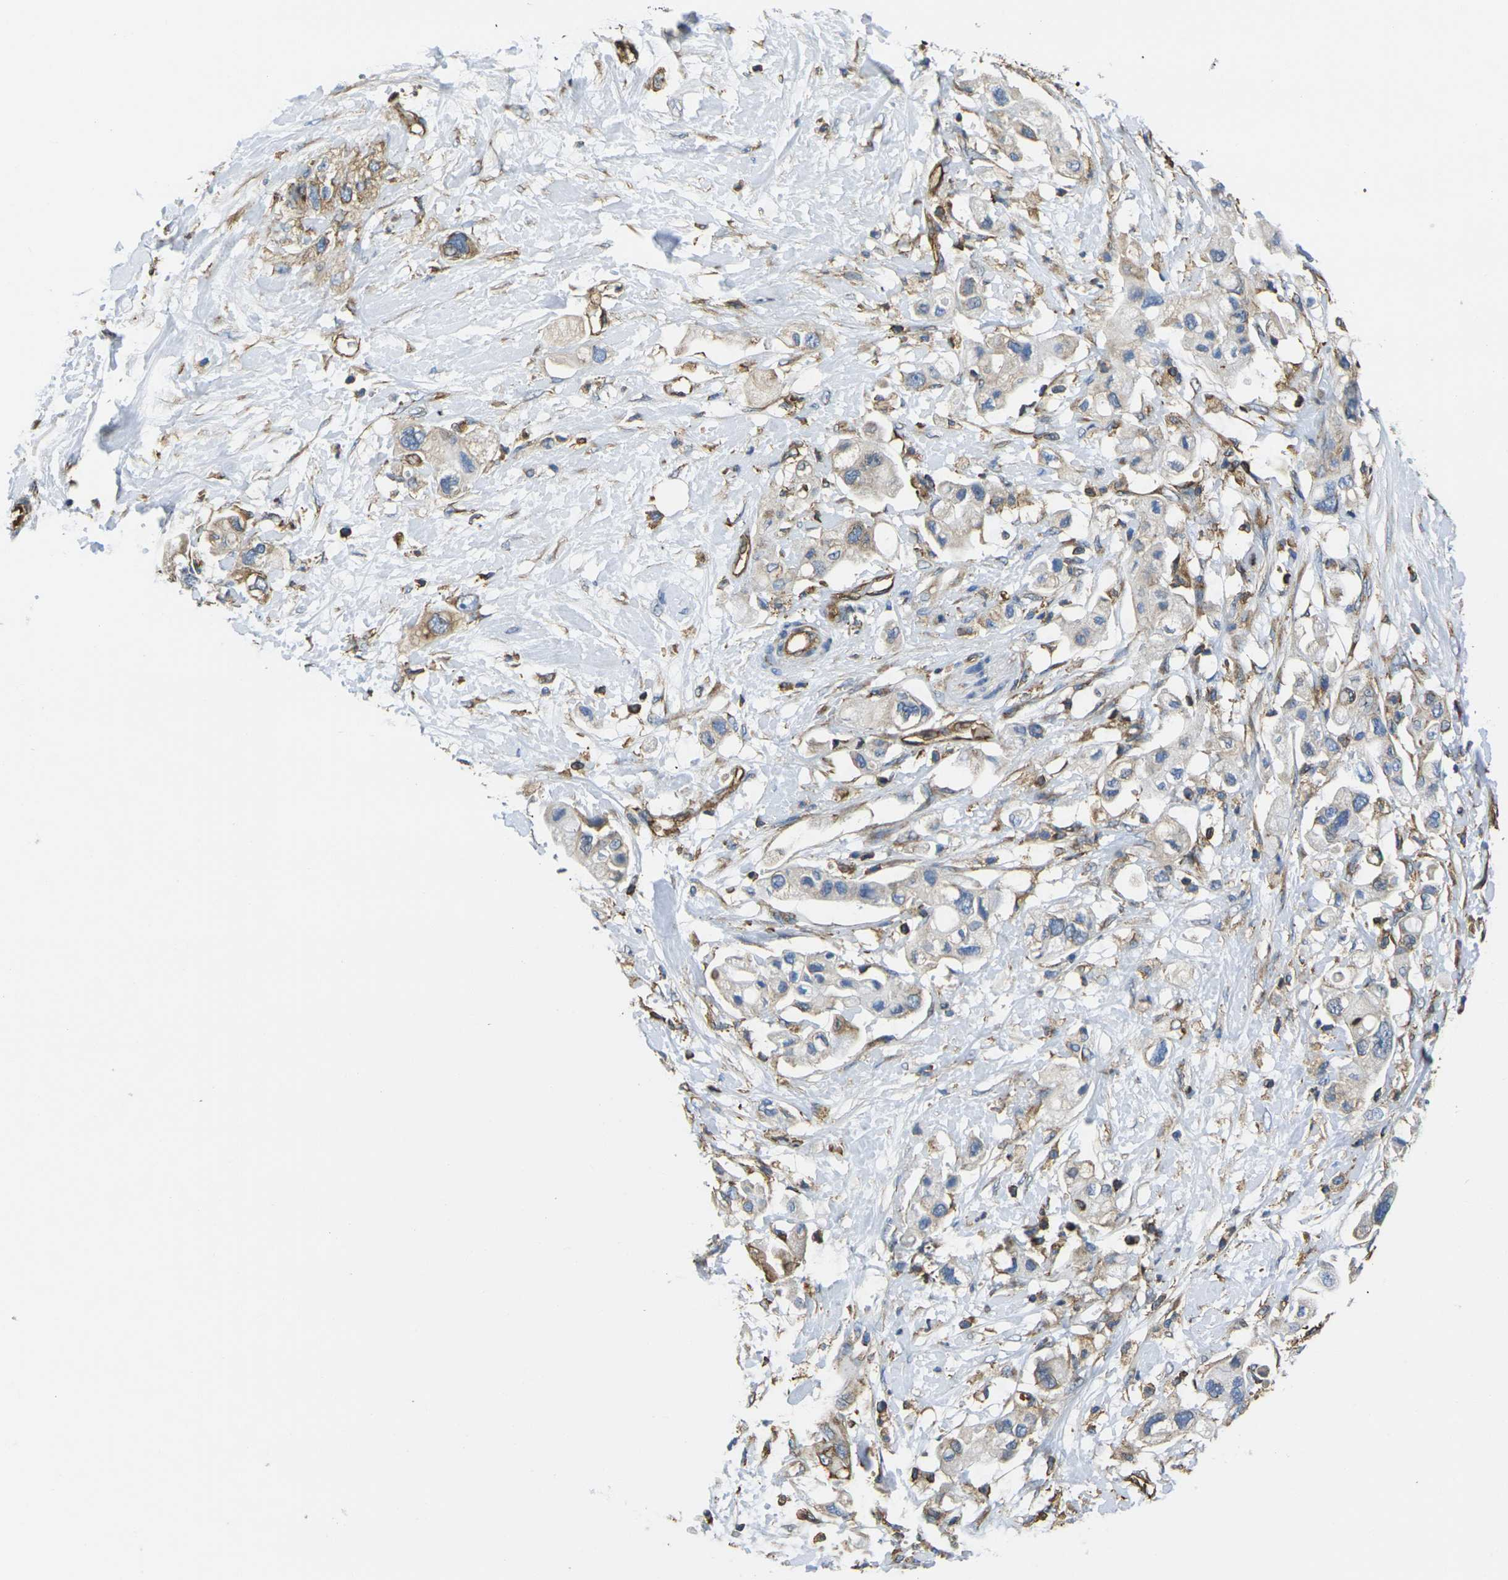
{"staining": {"intensity": "weak", "quantity": "<25%", "location": "cytoplasmic/membranous"}, "tissue": "pancreatic cancer", "cell_type": "Tumor cells", "image_type": "cancer", "snomed": [{"axis": "morphology", "description": "Adenocarcinoma, NOS"}, {"axis": "topography", "description": "Pancreas"}], "caption": "Human pancreatic cancer stained for a protein using immunohistochemistry demonstrates no staining in tumor cells.", "gene": "FAM110D", "patient": {"sex": "female", "age": 56}}